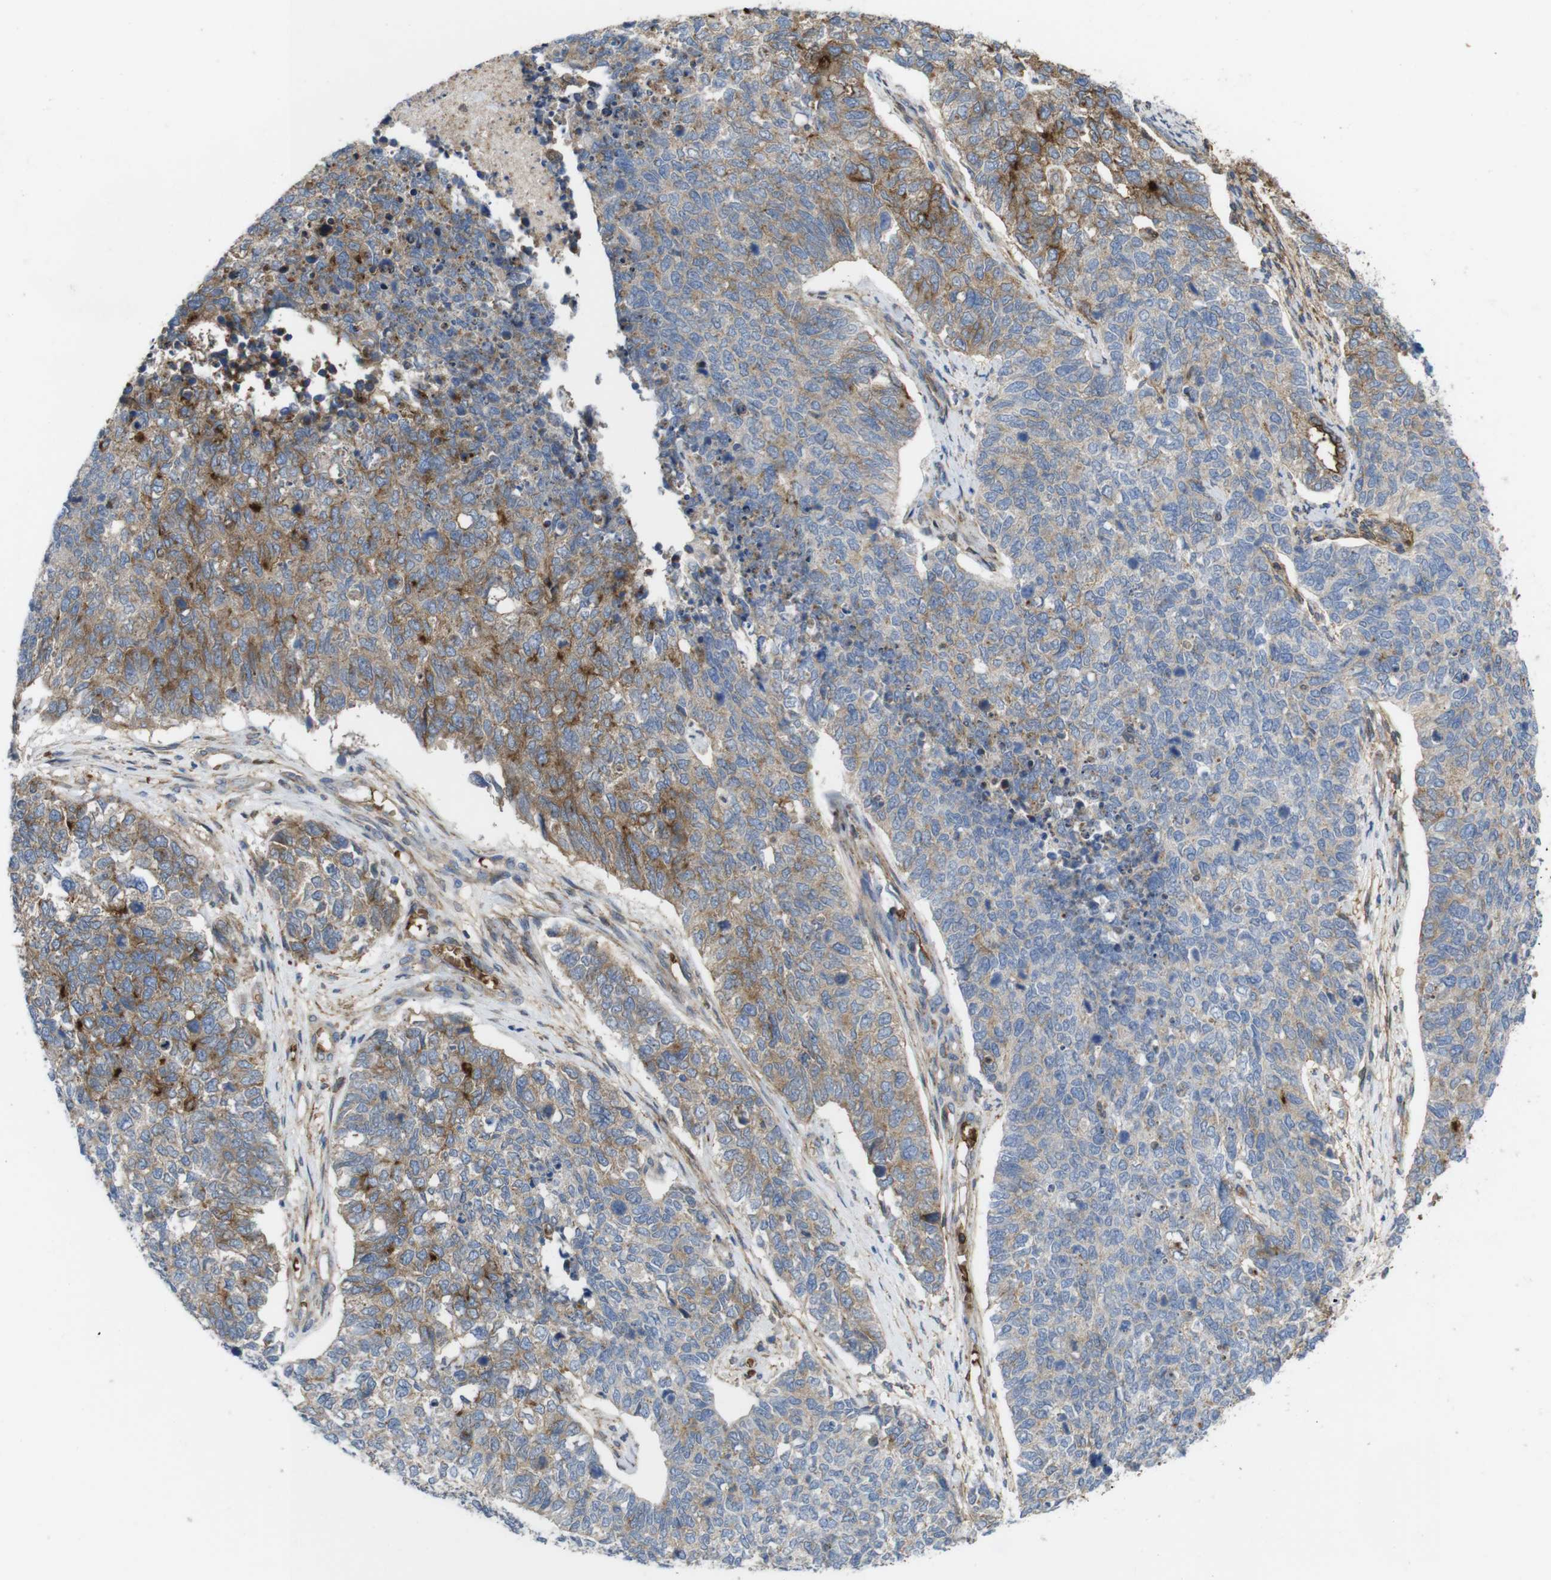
{"staining": {"intensity": "weak", "quantity": "25%-75%", "location": "cytoplasmic/membranous"}, "tissue": "cervical cancer", "cell_type": "Tumor cells", "image_type": "cancer", "snomed": [{"axis": "morphology", "description": "Squamous cell carcinoma, NOS"}, {"axis": "topography", "description": "Cervix"}], "caption": "Cervical squamous cell carcinoma stained with a protein marker shows weak staining in tumor cells.", "gene": "CYBRD1", "patient": {"sex": "female", "age": 63}}